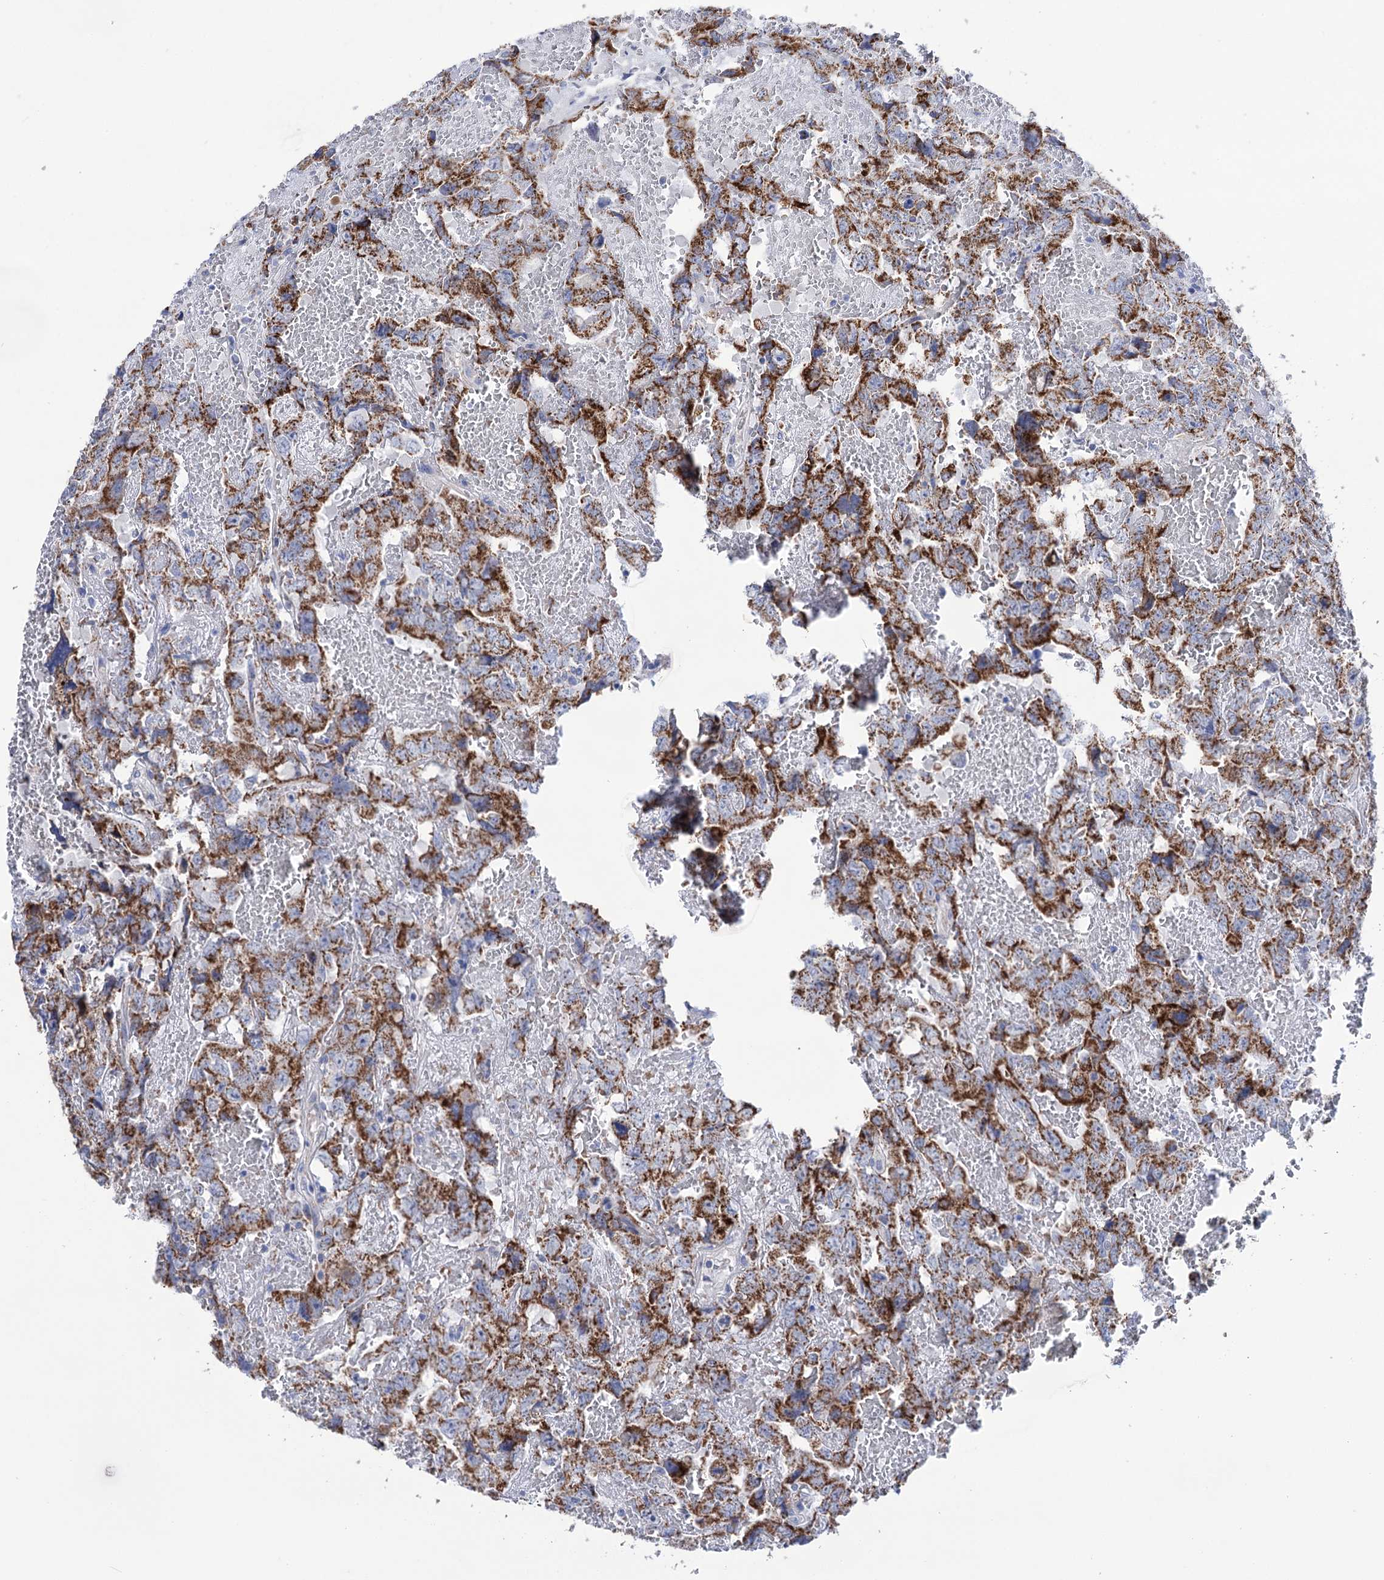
{"staining": {"intensity": "strong", "quantity": ">75%", "location": "cytoplasmic/membranous"}, "tissue": "testis cancer", "cell_type": "Tumor cells", "image_type": "cancer", "snomed": [{"axis": "morphology", "description": "Carcinoma, Embryonal, NOS"}, {"axis": "topography", "description": "Testis"}], "caption": "Immunohistochemistry (IHC) (DAB (3,3'-diaminobenzidine)) staining of testis cancer (embryonal carcinoma) displays strong cytoplasmic/membranous protein staining in about >75% of tumor cells. (DAB = brown stain, brightfield microscopy at high magnification).", "gene": "YARS2", "patient": {"sex": "male", "age": 45}}